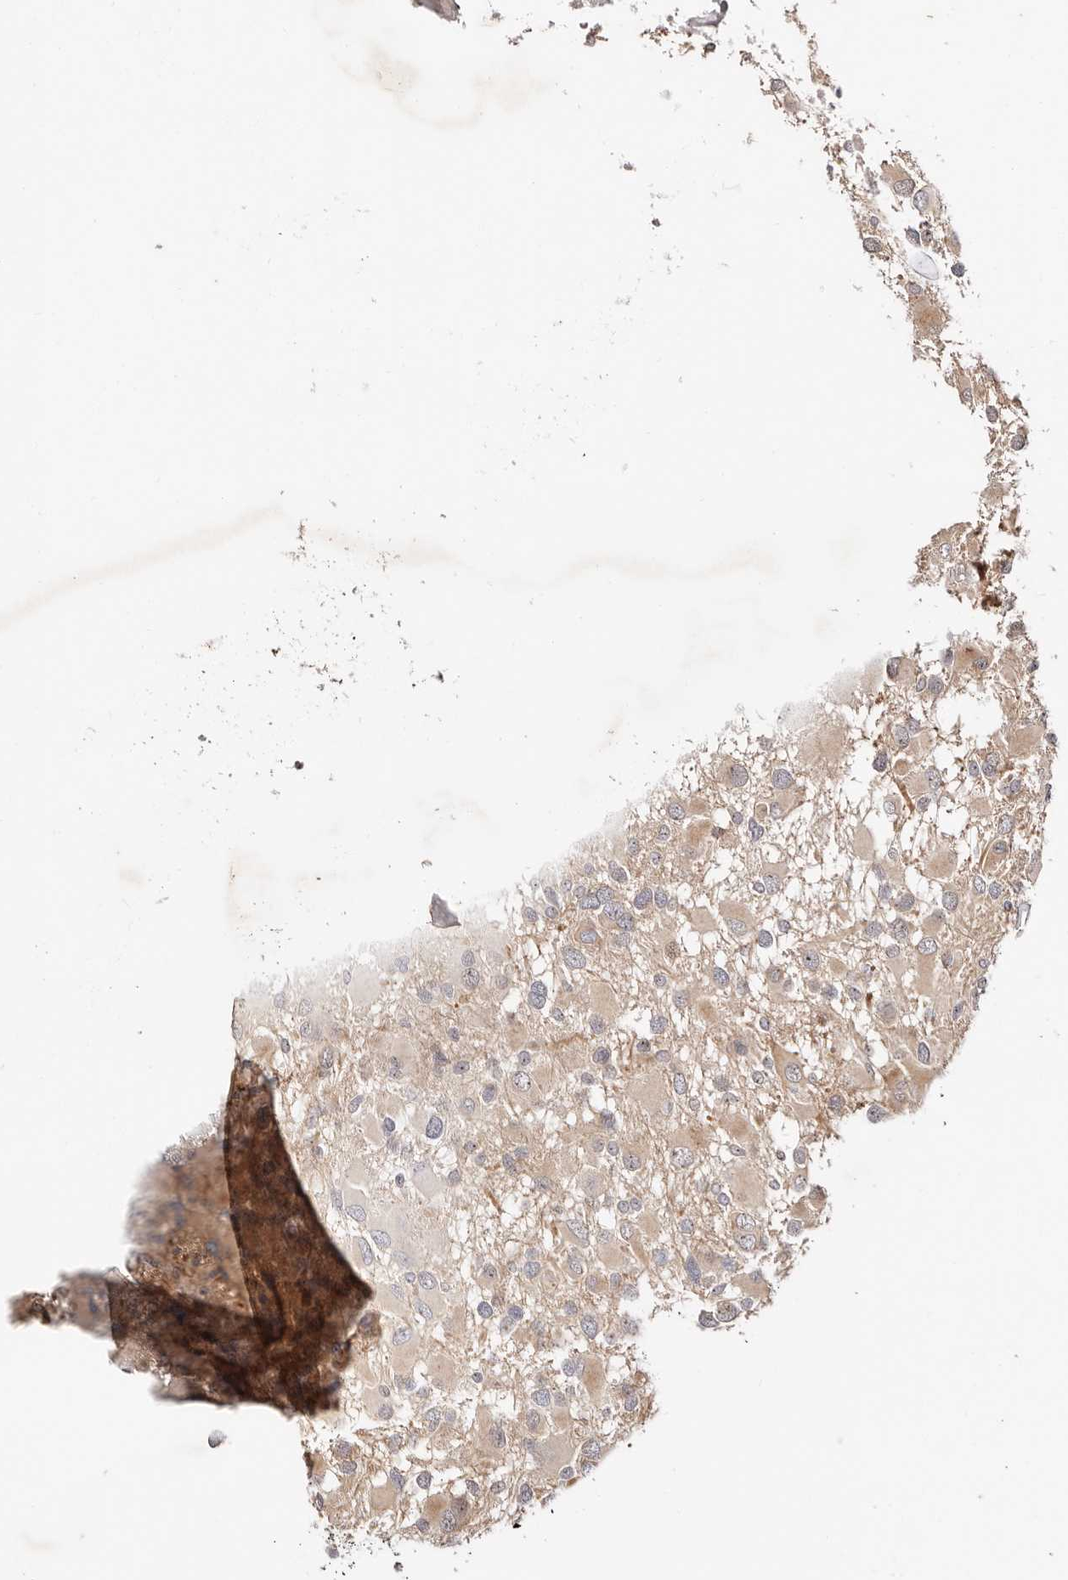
{"staining": {"intensity": "weak", "quantity": "25%-75%", "location": "cytoplasmic/membranous"}, "tissue": "glioma", "cell_type": "Tumor cells", "image_type": "cancer", "snomed": [{"axis": "morphology", "description": "Glioma, malignant, High grade"}, {"axis": "topography", "description": "Brain"}], "caption": "High-magnification brightfield microscopy of glioma stained with DAB (3,3'-diaminobenzidine) (brown) and counterstained with hematoxylin (blue). tumor cells exhibit weak cytoplasmic/membranous staining is seen in about25%-75% of cells.", "gene": "ODF2L", "patient": {"sex": "male", "age": 53}}